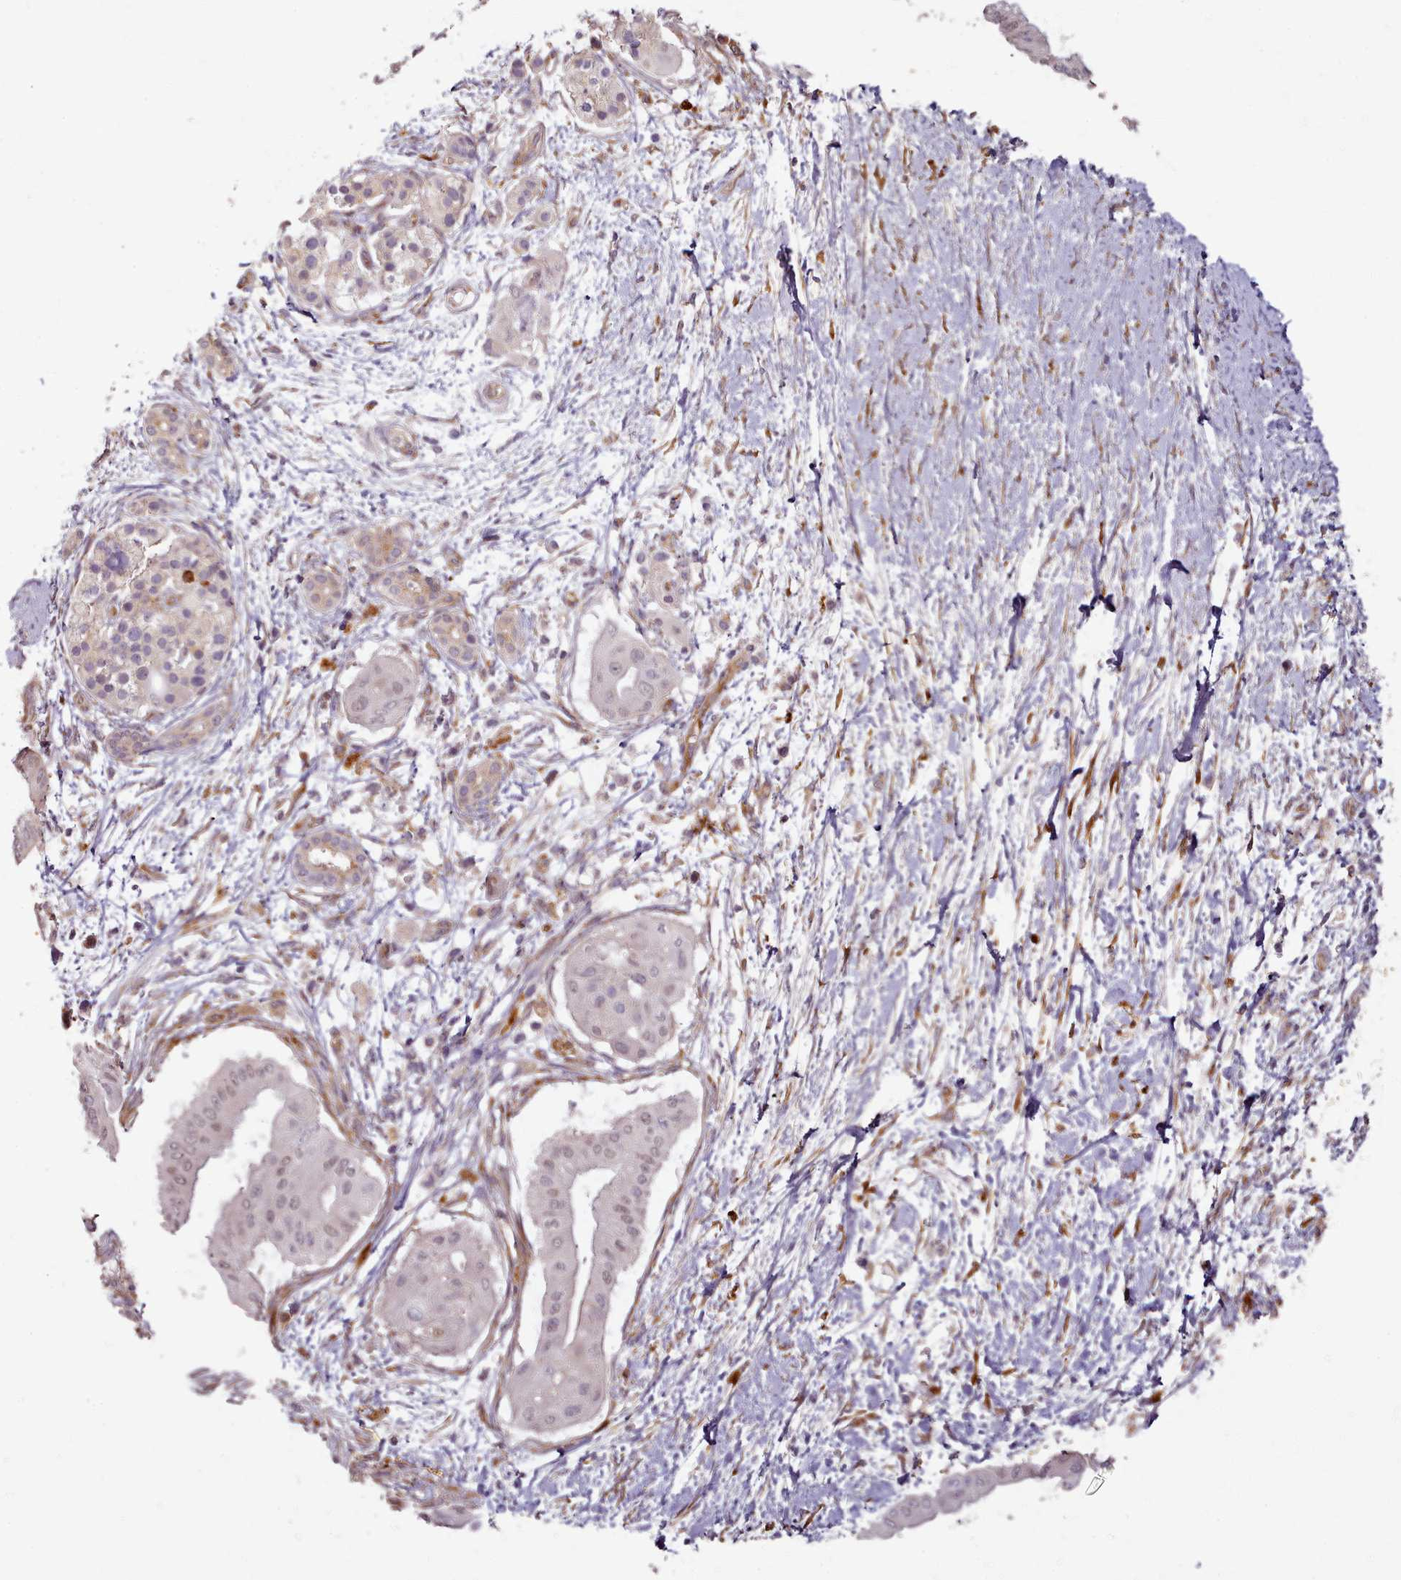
{"staining": {"intensity": "weak", "quantity": "<25%", "location": "nuclear"}, "tissue": "pancreatic cancer", "cell_type": "Tumor cells", "image_type": "cancer", "snomed": [{"axis": "morphology", "description": "Adenocarcinoma, NOS"}, {"axis": "topography", "description": "Pancreas"}], "caption": "IHC of human adenocarcinoma (pancreatic) shows no positivity in tumor cells.", "gene": "C1QTNF5", "patient": {"sex": "male", "age": 68}}